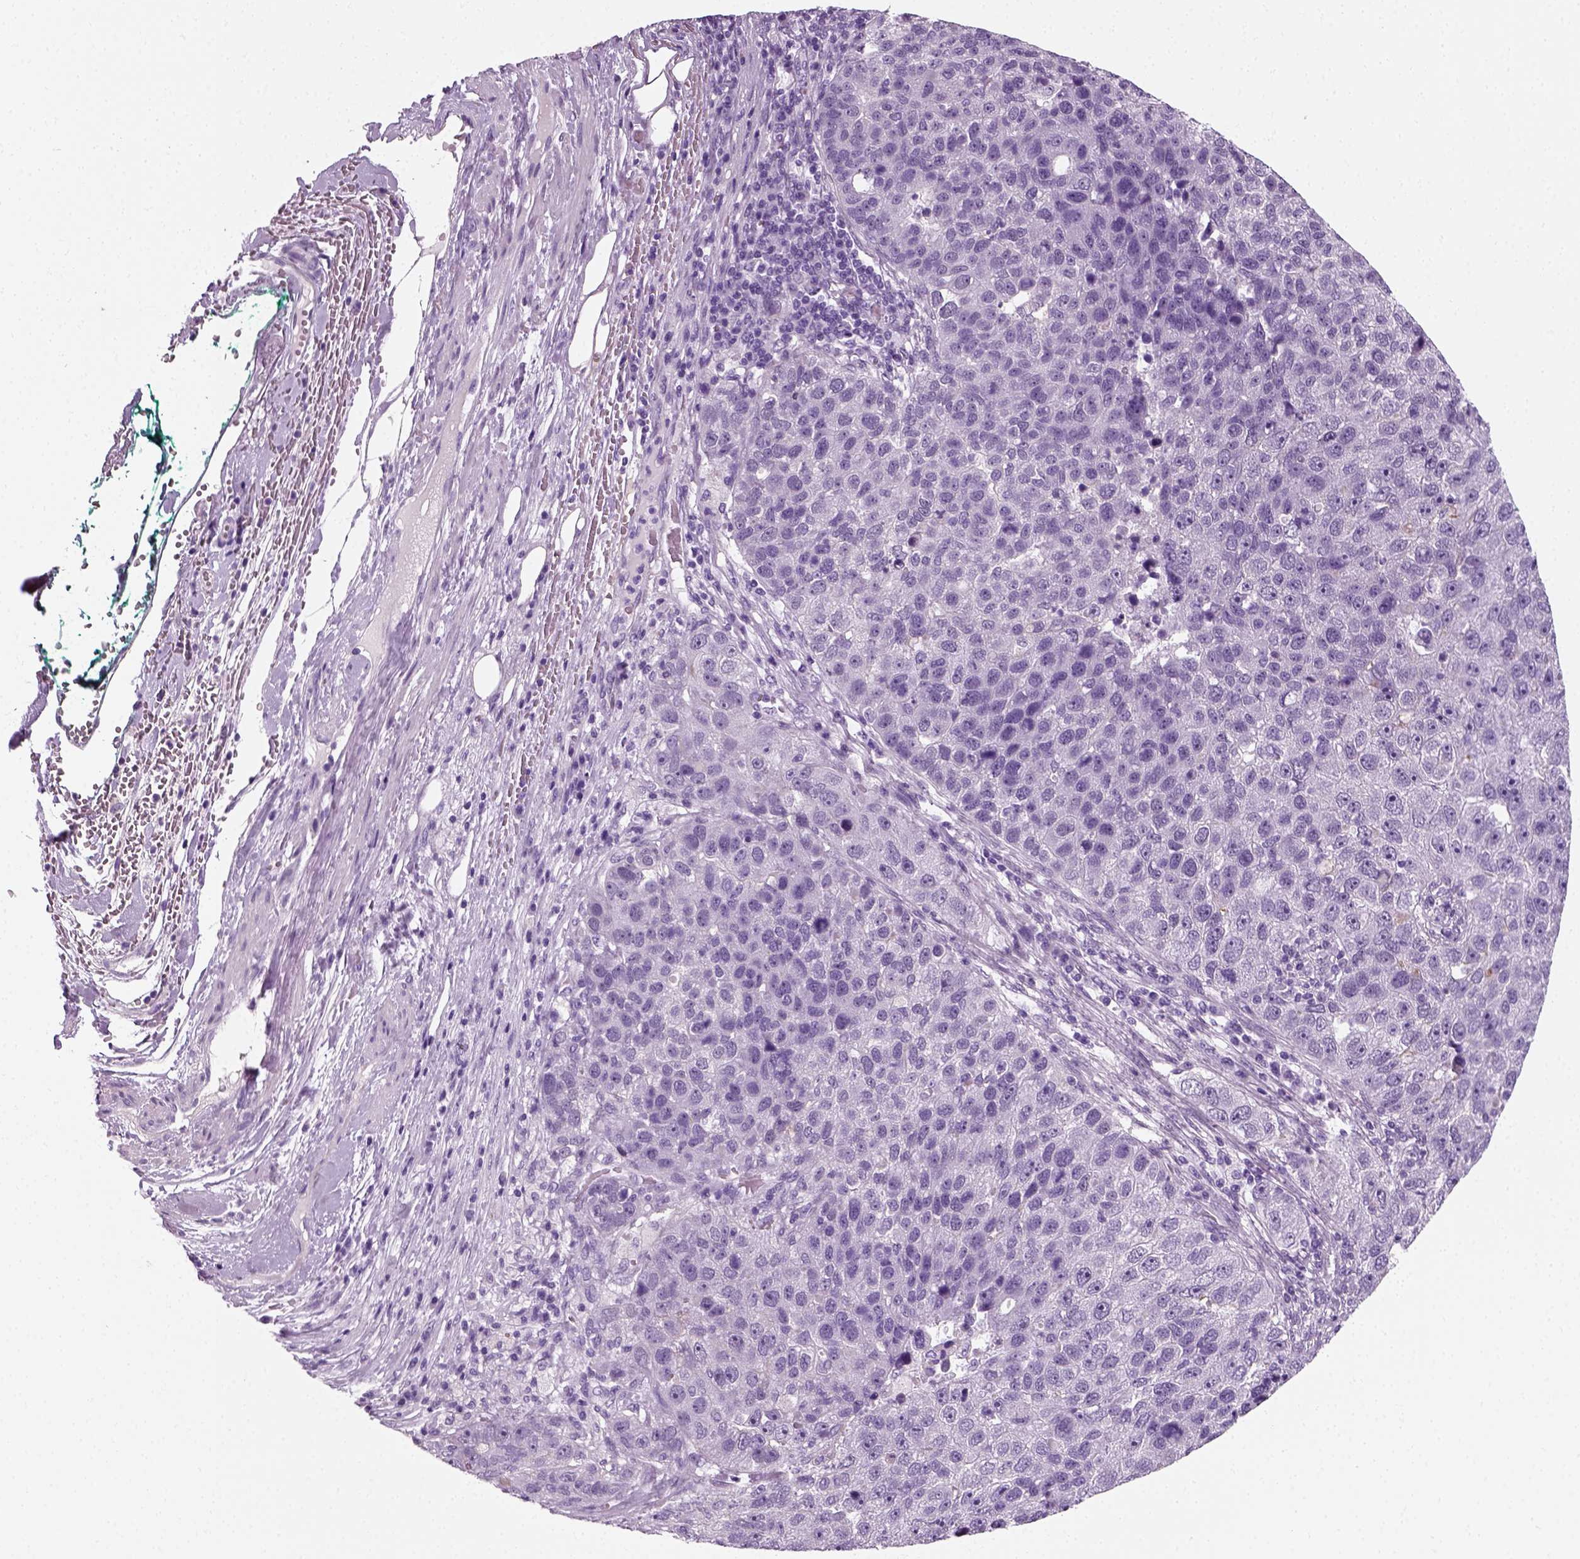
{"staining": {"intensity": "negative", "quantity": "none", "location": "none"}, "tissue": "pancreatic cancer", "cell_type": "Tumor cells", "image_type": "cancer", "snomed": [{"axis": "morphology", "description": "Adenocarcinoma, NOS"}, {"axis": "topography", "description": "Pancreas"}], "caption": "This is a image of immunohistochemistry staining of pancreatic cancer (adenocarcinoma), which shows no positivity in tumor cells.", "gene": "SPATA31E1", "patient": {"sex": "female", "age": 61}}